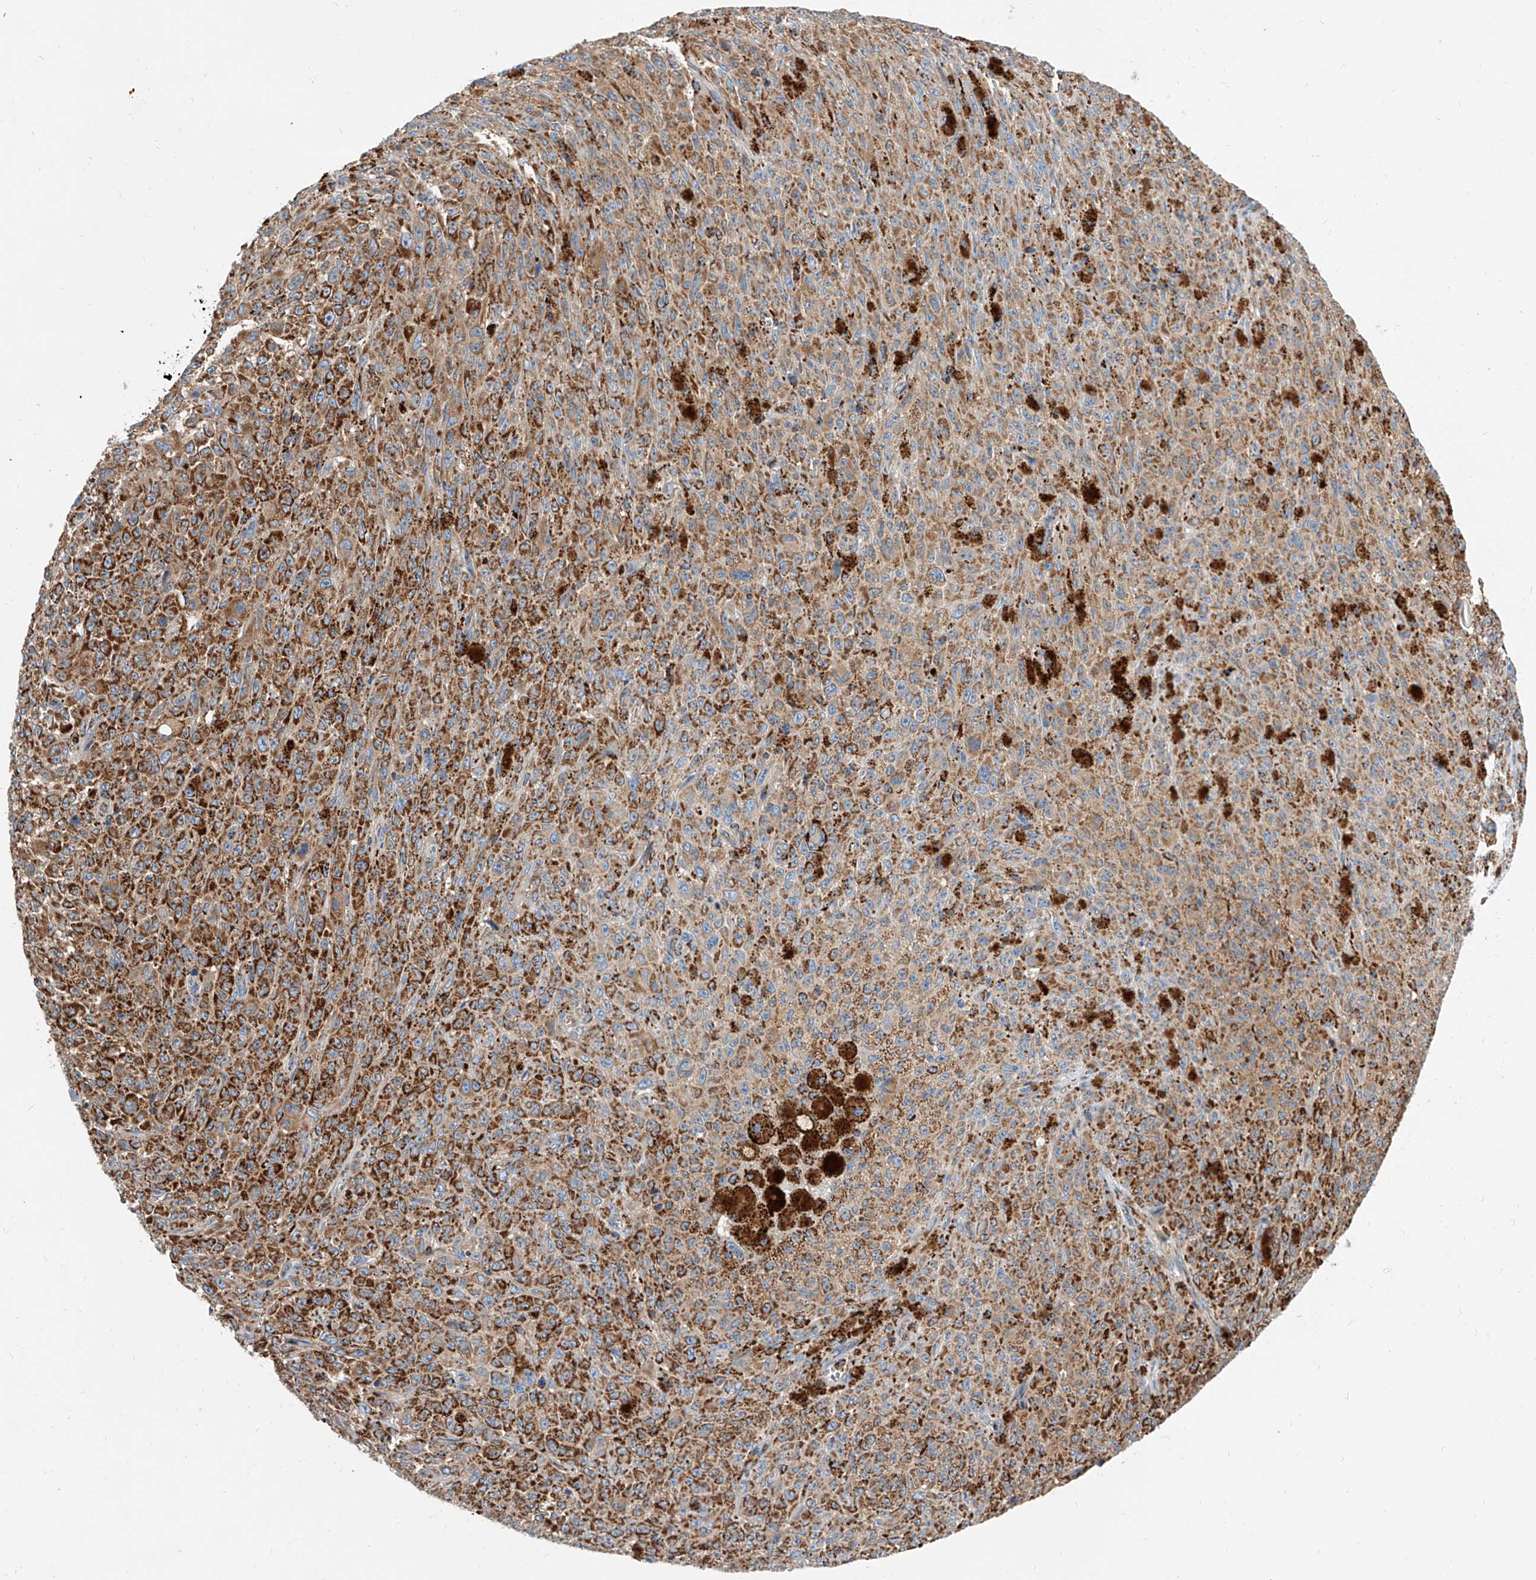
{"staining": {"intensity": "moderate", "quantity": ">75%", "location": "cytoplasmic/membranous"}, "tissue": "melanoma", "cell_type": "Tumor cells", "image_type": "cancer", "snomed": [{"axis": "morphology", "description": "Malignant melanoma, NOS"}, {"axis": "topography", "description": "Skin"}], "caption": "This histopathology image shows malignant melanoma stained with IHC to label a protein in brown. The cytoplasmic/membranous of tumor cells show moderate positivity for the protein. Nuclei are counter-stained blue.", "gene": "CPNE5", "patient": {"sex": "female", "age": 82}}